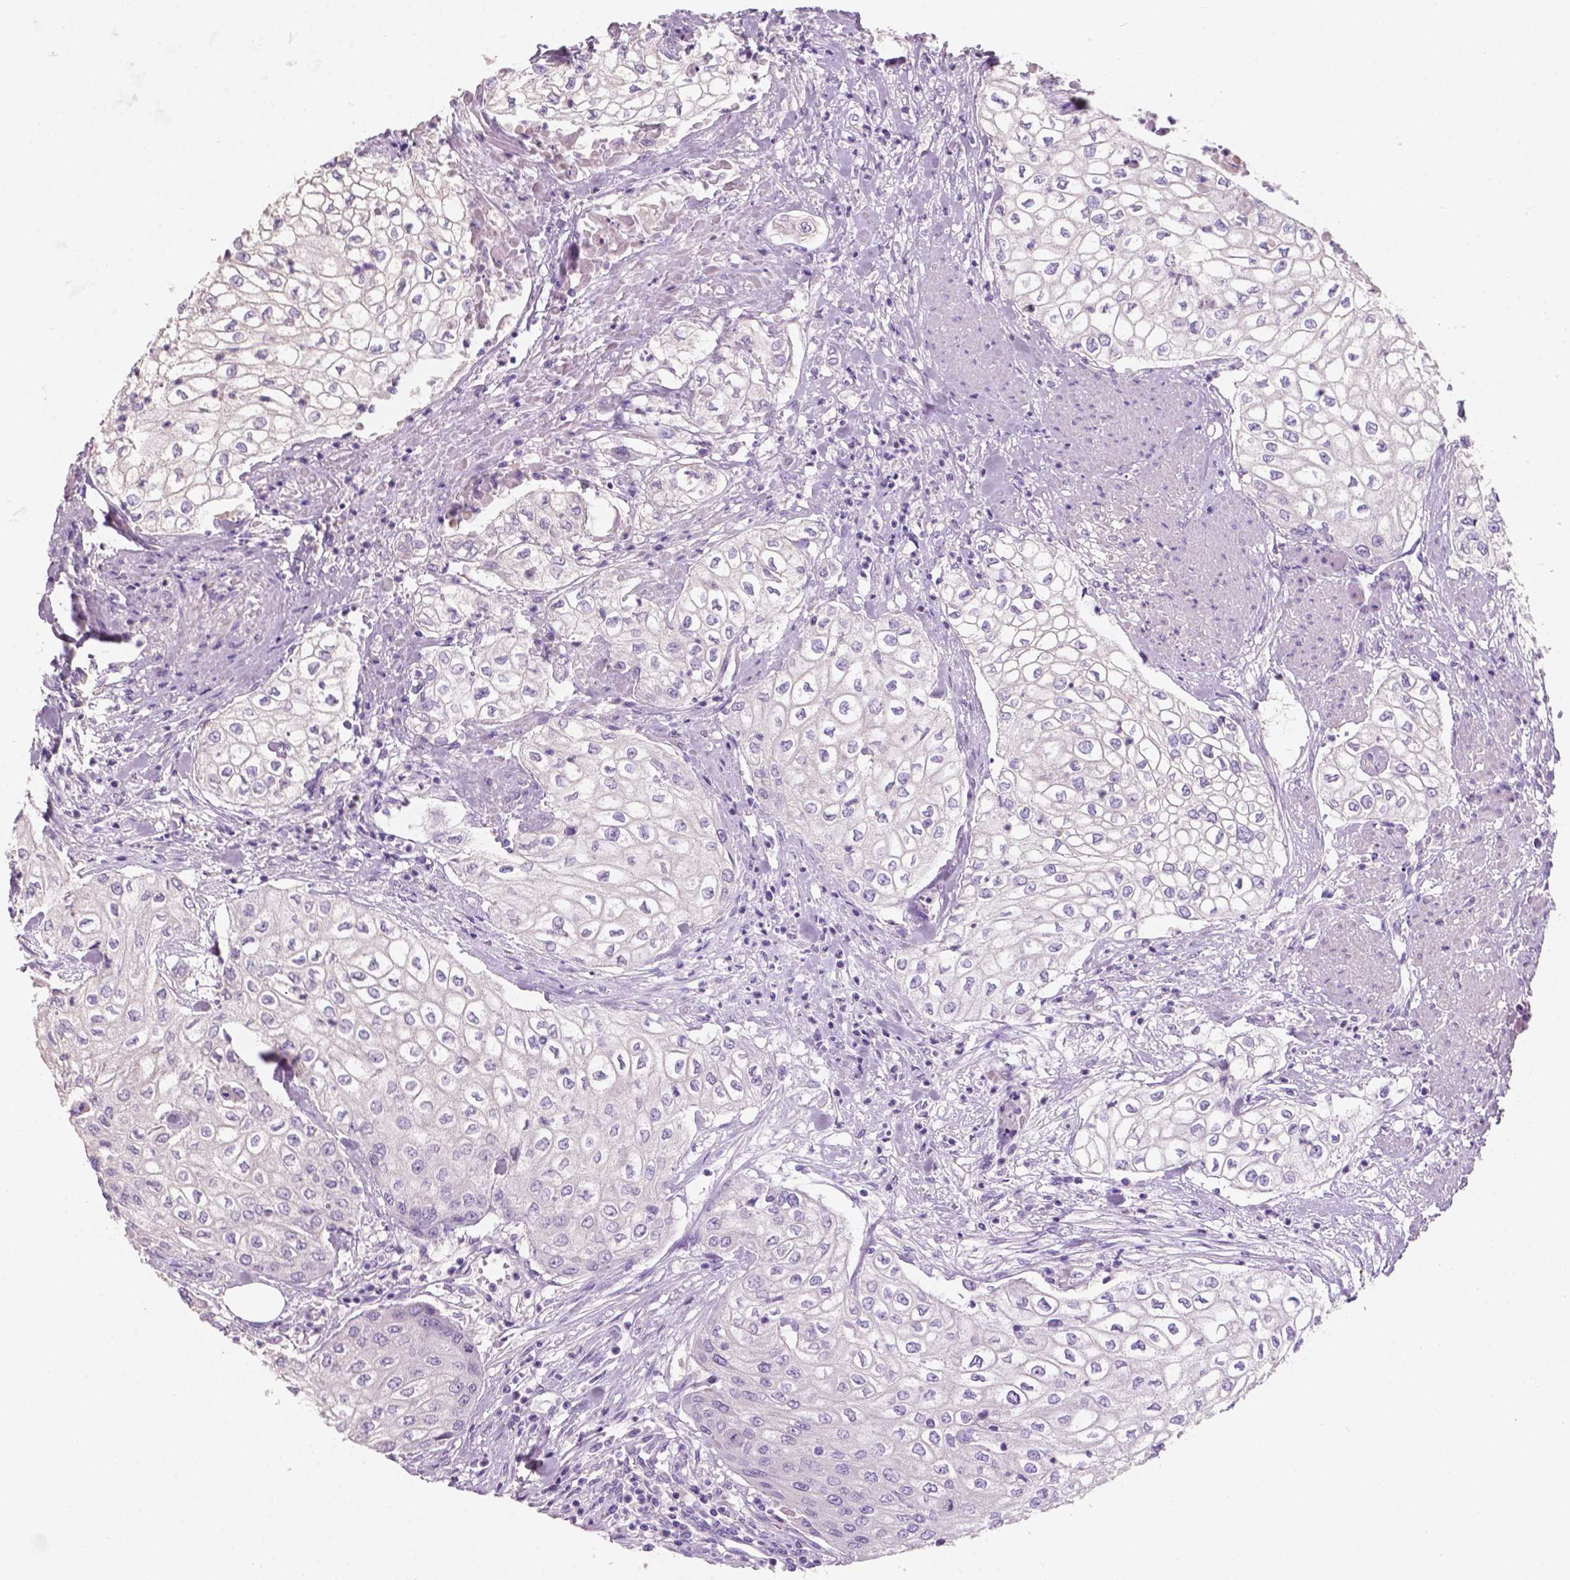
{"staining": {"intensity": "negative", "quantity": "none", "location": "none"}, "tissue": "urothelial cancer", "cell_type": "Tumor cells", "image_type": "cancer", "snomed": [{"axis": "morphology", "description": "Urothelial carcinoma, High grade"}, {"axis": "topography", "description": "Urinary bladder"}], "caption": "Tumor cells show no significant protein expression in urothelial cancer.", "gene": "SBSN", "patient": {"sex": "male", "age": 62}}